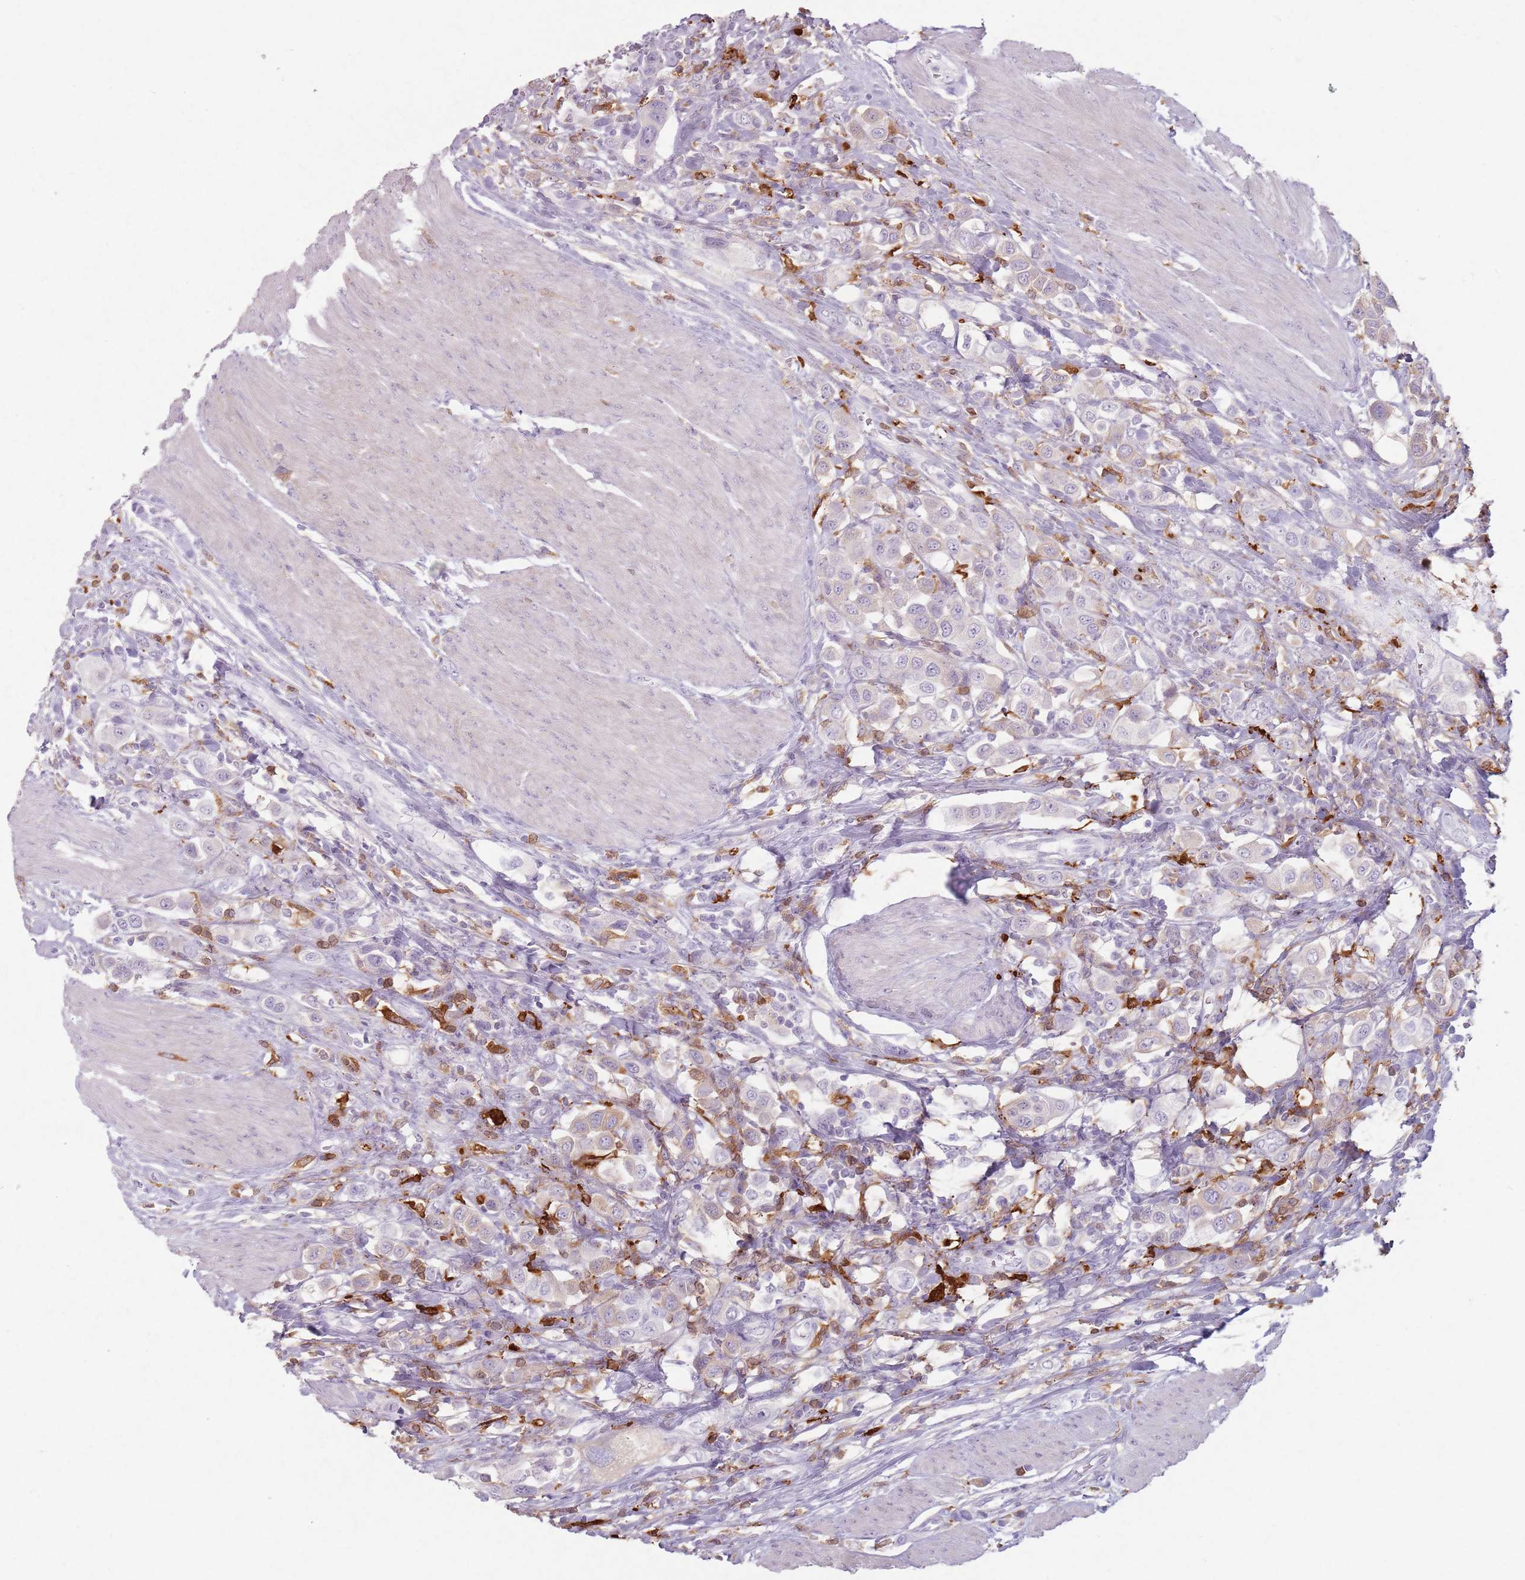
{"staining": {"intensity": "weak", "quantity": "<25%", "location": "cytoplasmic/membranous"}, "tissue": "urothelial cancer", "cell_type": "Tumor cells", "image_type": "cancer", "snomed": [{"axis": "morphology", "description": "Urothelial carcinoma, High grade"}, {"axis": "topography", "description": "Urinary bladder"}], "caption": "Protein analysis of high-grade urothelial carcinoma demonstrates no significant expression in tumor cells.", "gene": "GDPGP1", "patient": {"sex": "male", "age": 50}}